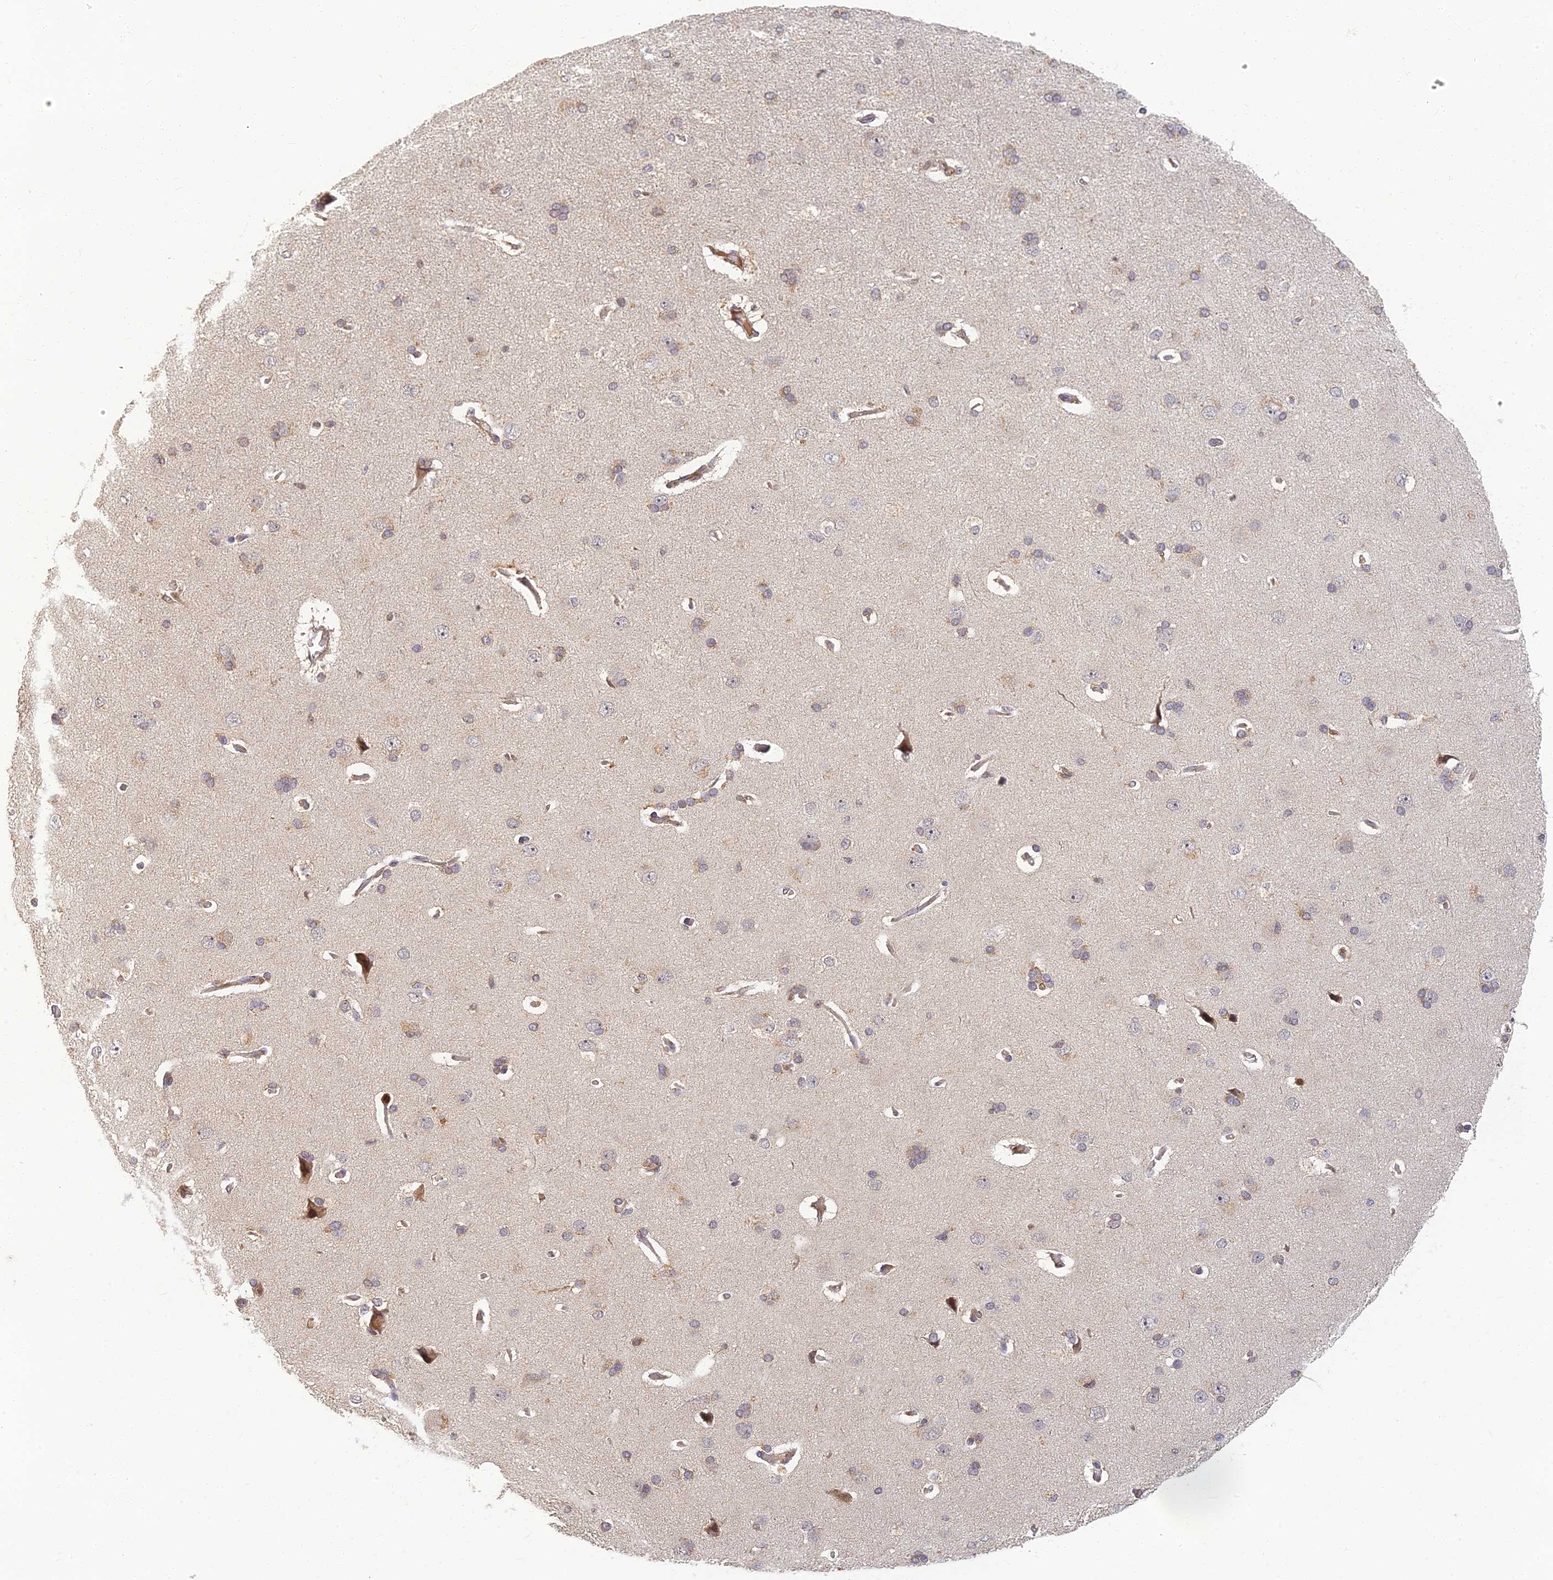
{"staining": {"intensity": "moderate", "quantity": "<25%", "location": "cytoplasmic/membranous"}, "tissue": "cerebral cortex", "cell_type": "Endothelial cells", "image_type": "normal", "snomed": [{"axis": "morphology", "description": "Normal tissue, NOS"}, {"axis": "topography", "description": "Cerebral cortex"}], "caption": "A brown stain shows moderate cytoplasmic/membranous staining of a protein in endothelial cells of benign human cerebral cortex.", "gene": "RGL3", "patient": {"sex": "male", "age": 62}}